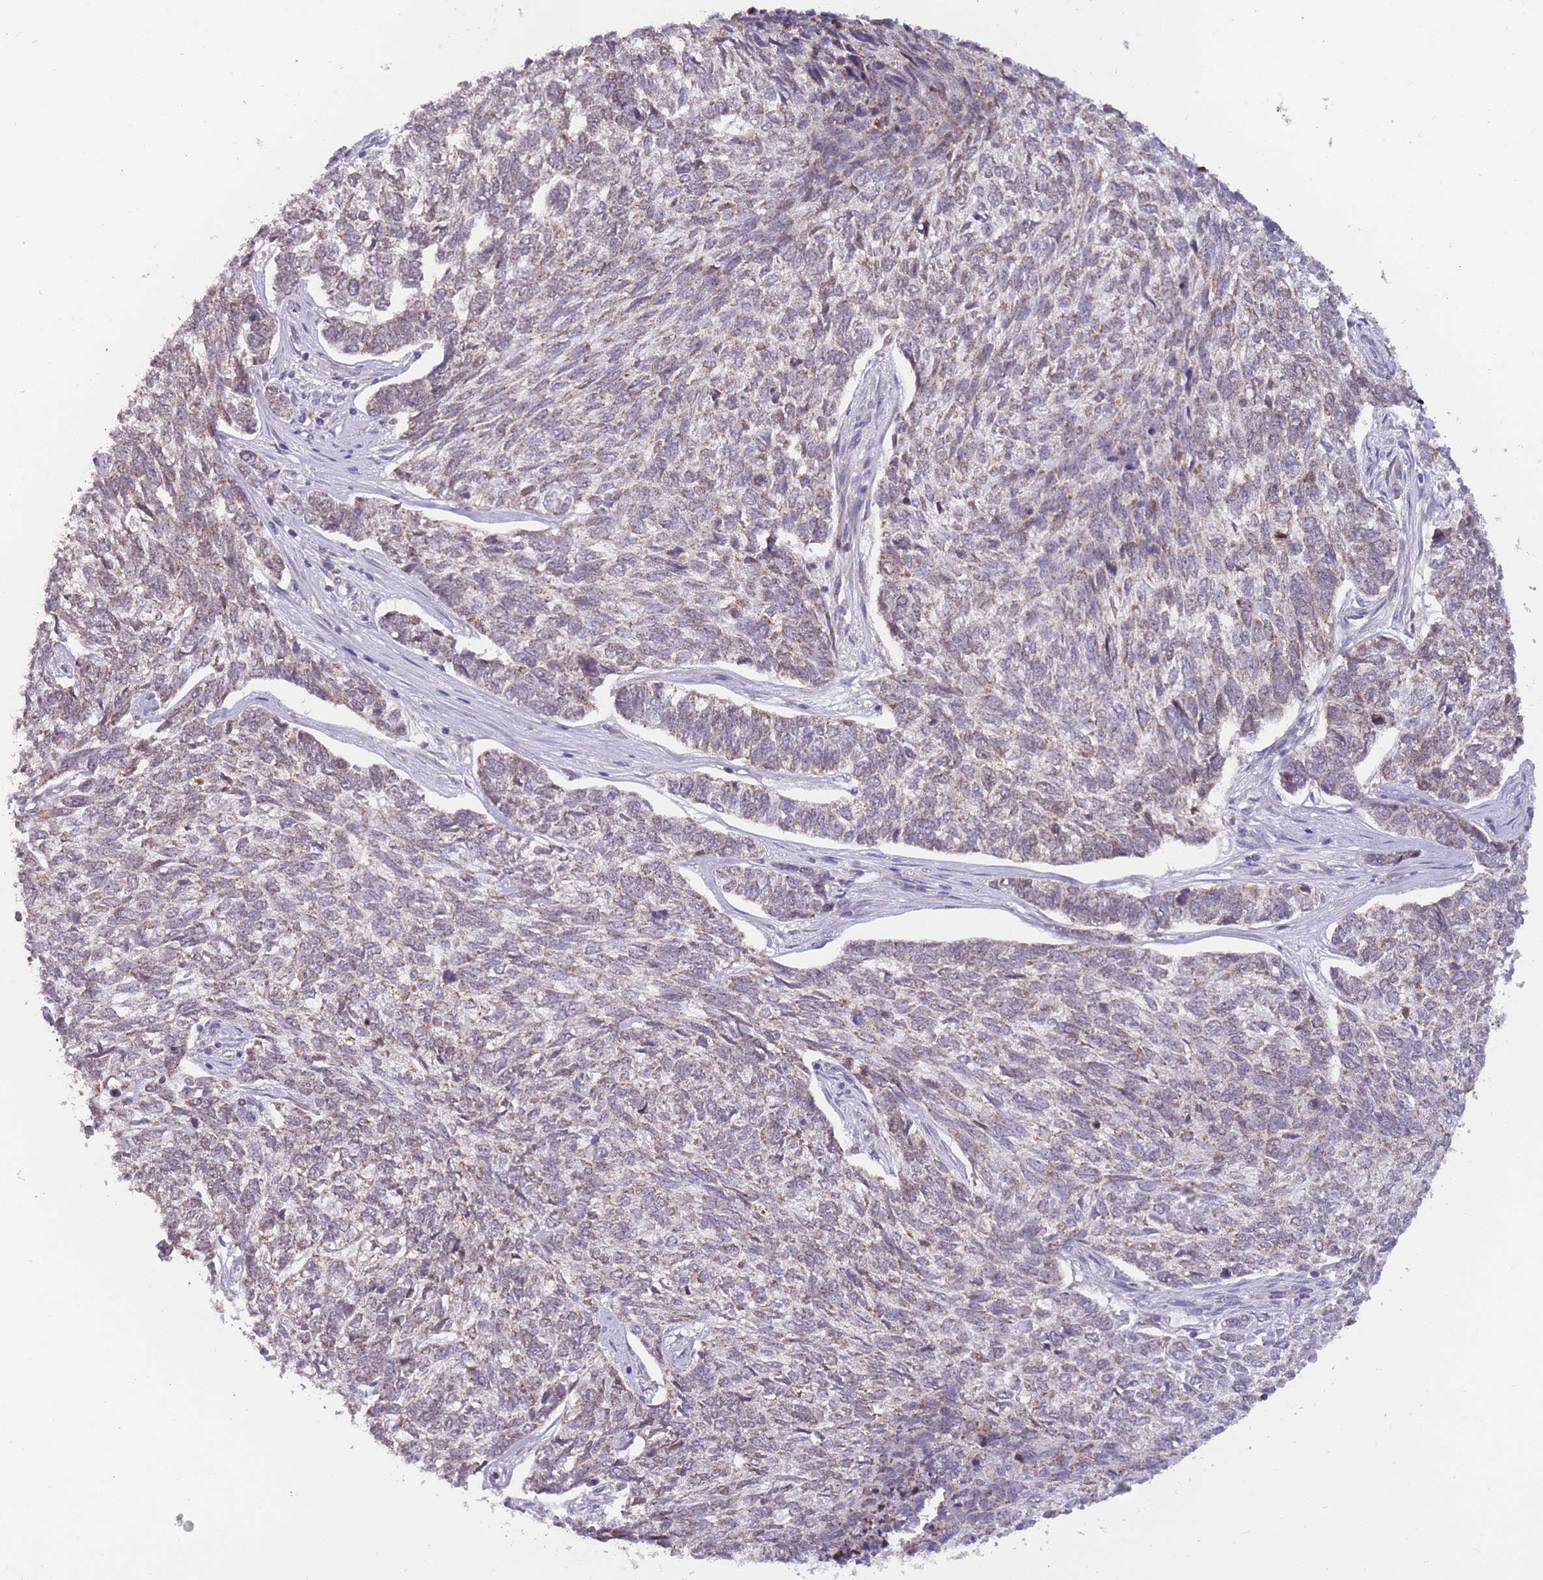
{"staining": {"intensity": "weak", "quantity": "25%-75%", "location": "cytoplasmic/membranous"}, "tissue": "skin cancer", "cell_type": "Tumor cells", "image_type": "cancer", "snomed": [{"axis": "morphology", "description": "Basal cell carcinoma"}, {"axis": "topography", "description": "Skin"}], "caption": "An immunohistochemistry photomicrograph of neoplastic tissue is shown. Protein staining in brown shows weak cytoplasmic/membranous positivity in skin cancer (basal cell carcinoma) within tumor cells.", "gene": "MCIDAS", "patient": {"sex": "female", "age": 65}}